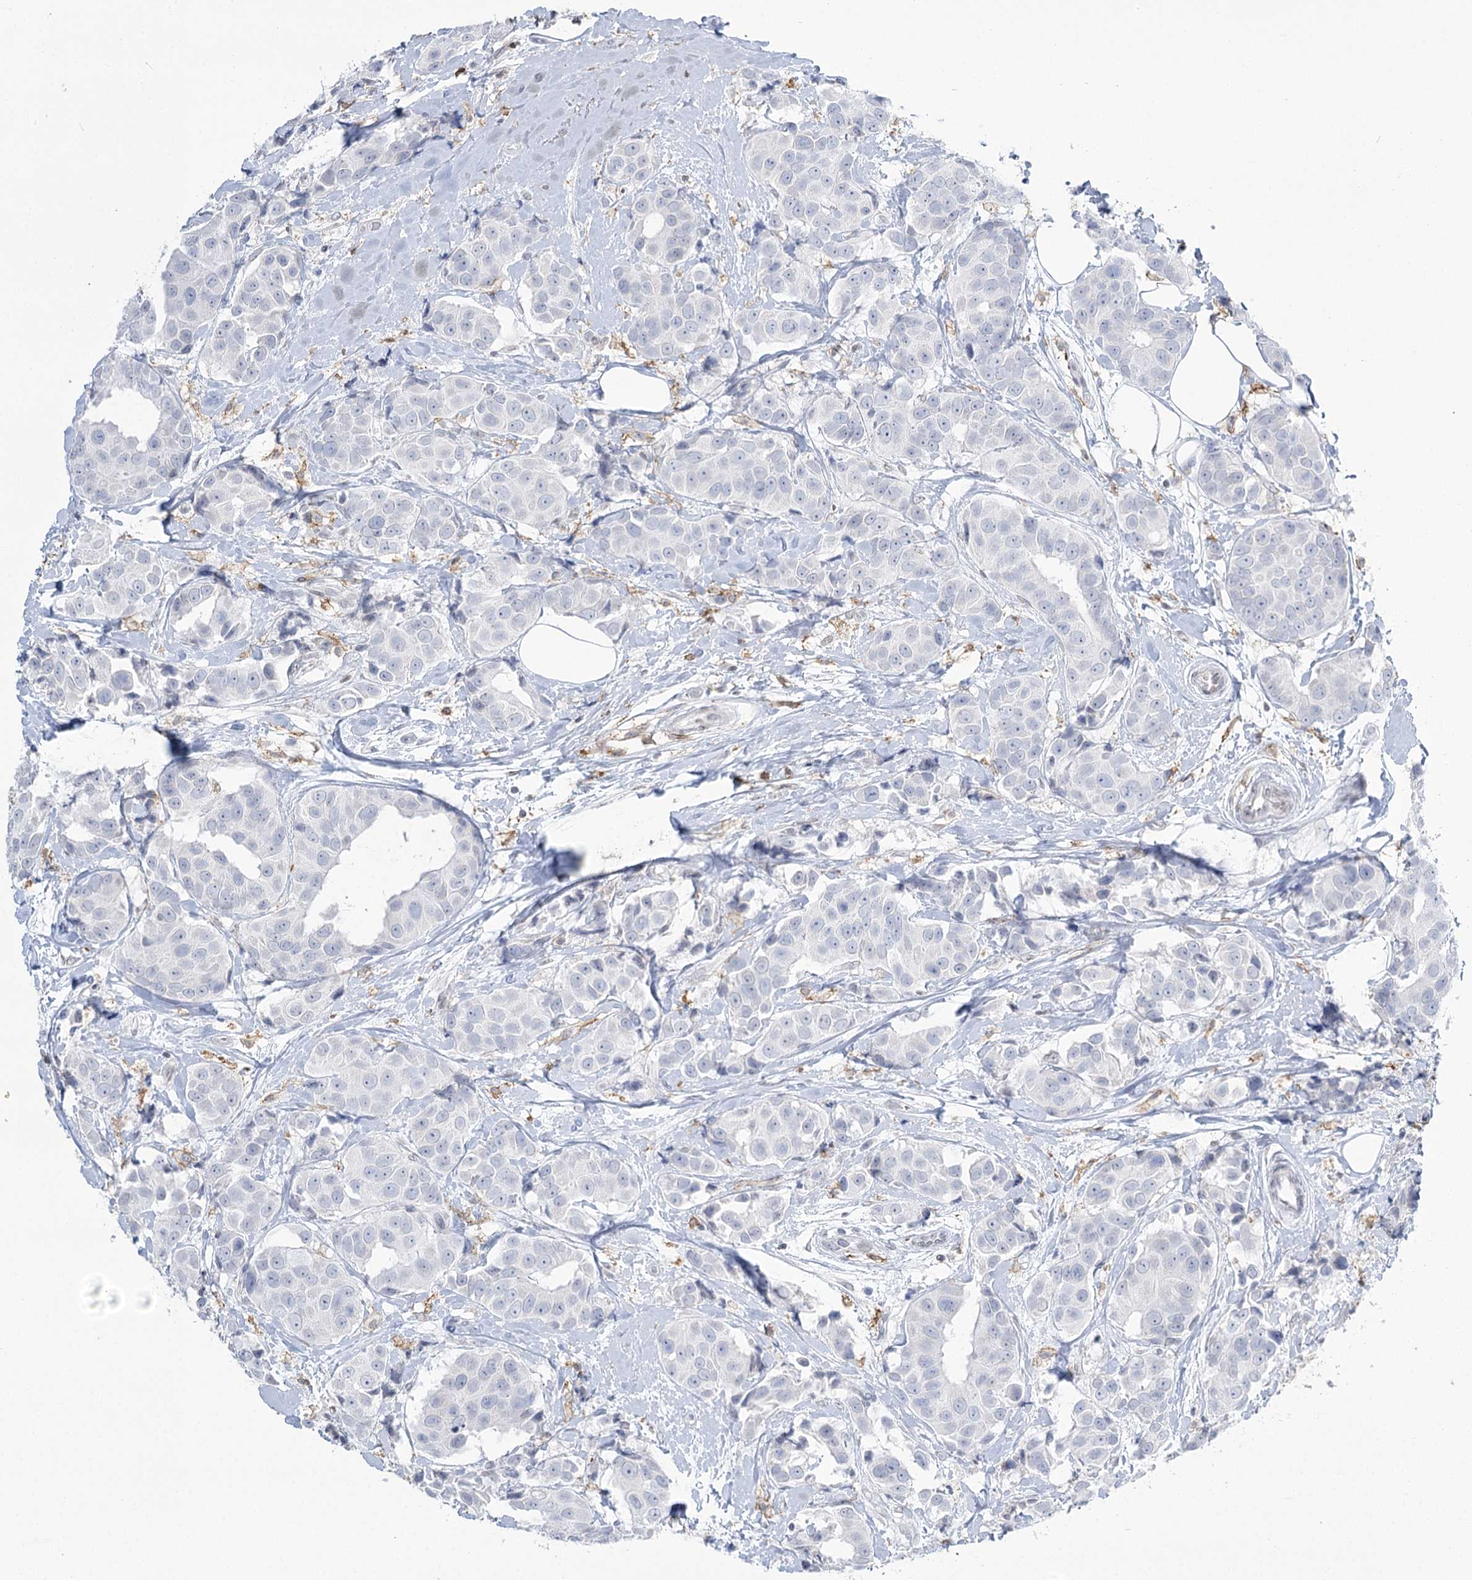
{"staining": {"intensity": "negative", "quantity": "none", "location": "none"}, "tissue": "breast cancer", "cell_type": "Tumor cells", "image_type": "cancer", "snomed": [{"axis": "morphology", "description": "Normal tissue, NOS"}, {"axis": "morphology", "description": "Duct carcinoma"}, {"axis": "topography", "description": "Breast"}], "caption": "Tumor cells are negative for protein expression in human breast infiltrating ductal carcinoma.", "gene": "C11orf1", "patient": {"sex": "female", "age": 39}}